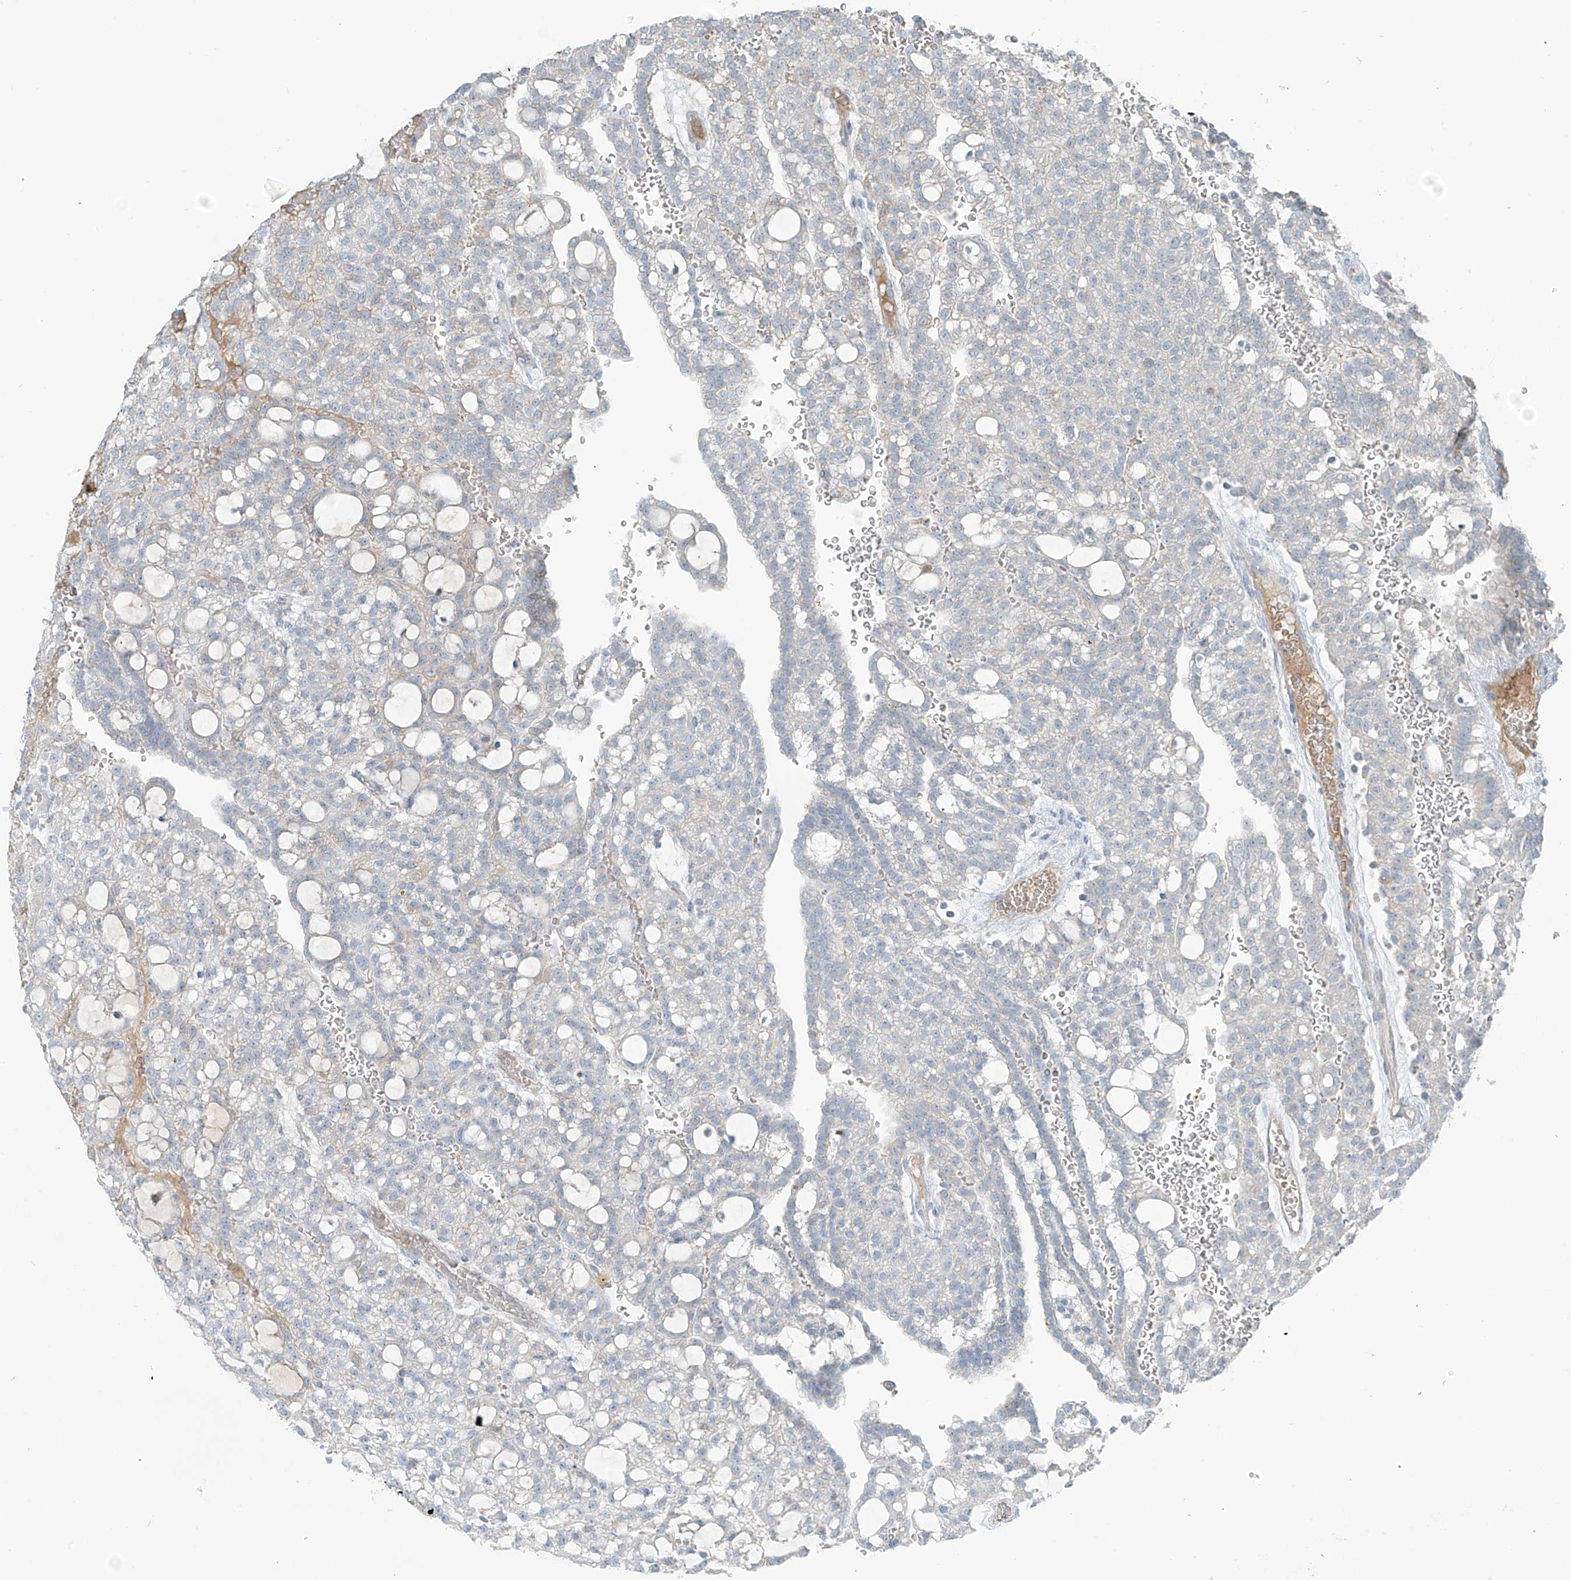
{"staining": {"intensity": "negative", "quantity": "none", "location": "none"}, "tissue": "renal cancer", "cell_type": "Tumor cells", "image_type": "cancer", "snomed": [{"axis": "morphology", "description": "Adenocarcinoma, NOS"}, {"axis": "topography", "description": "Kidney"}], "caption": "Photomicrograph shows no protein staining in tumor cells of renal cancer (adenocarcinoma) tissue.", "gene": "FAM131C", "patient": {"sex": "male", "age": 63}}